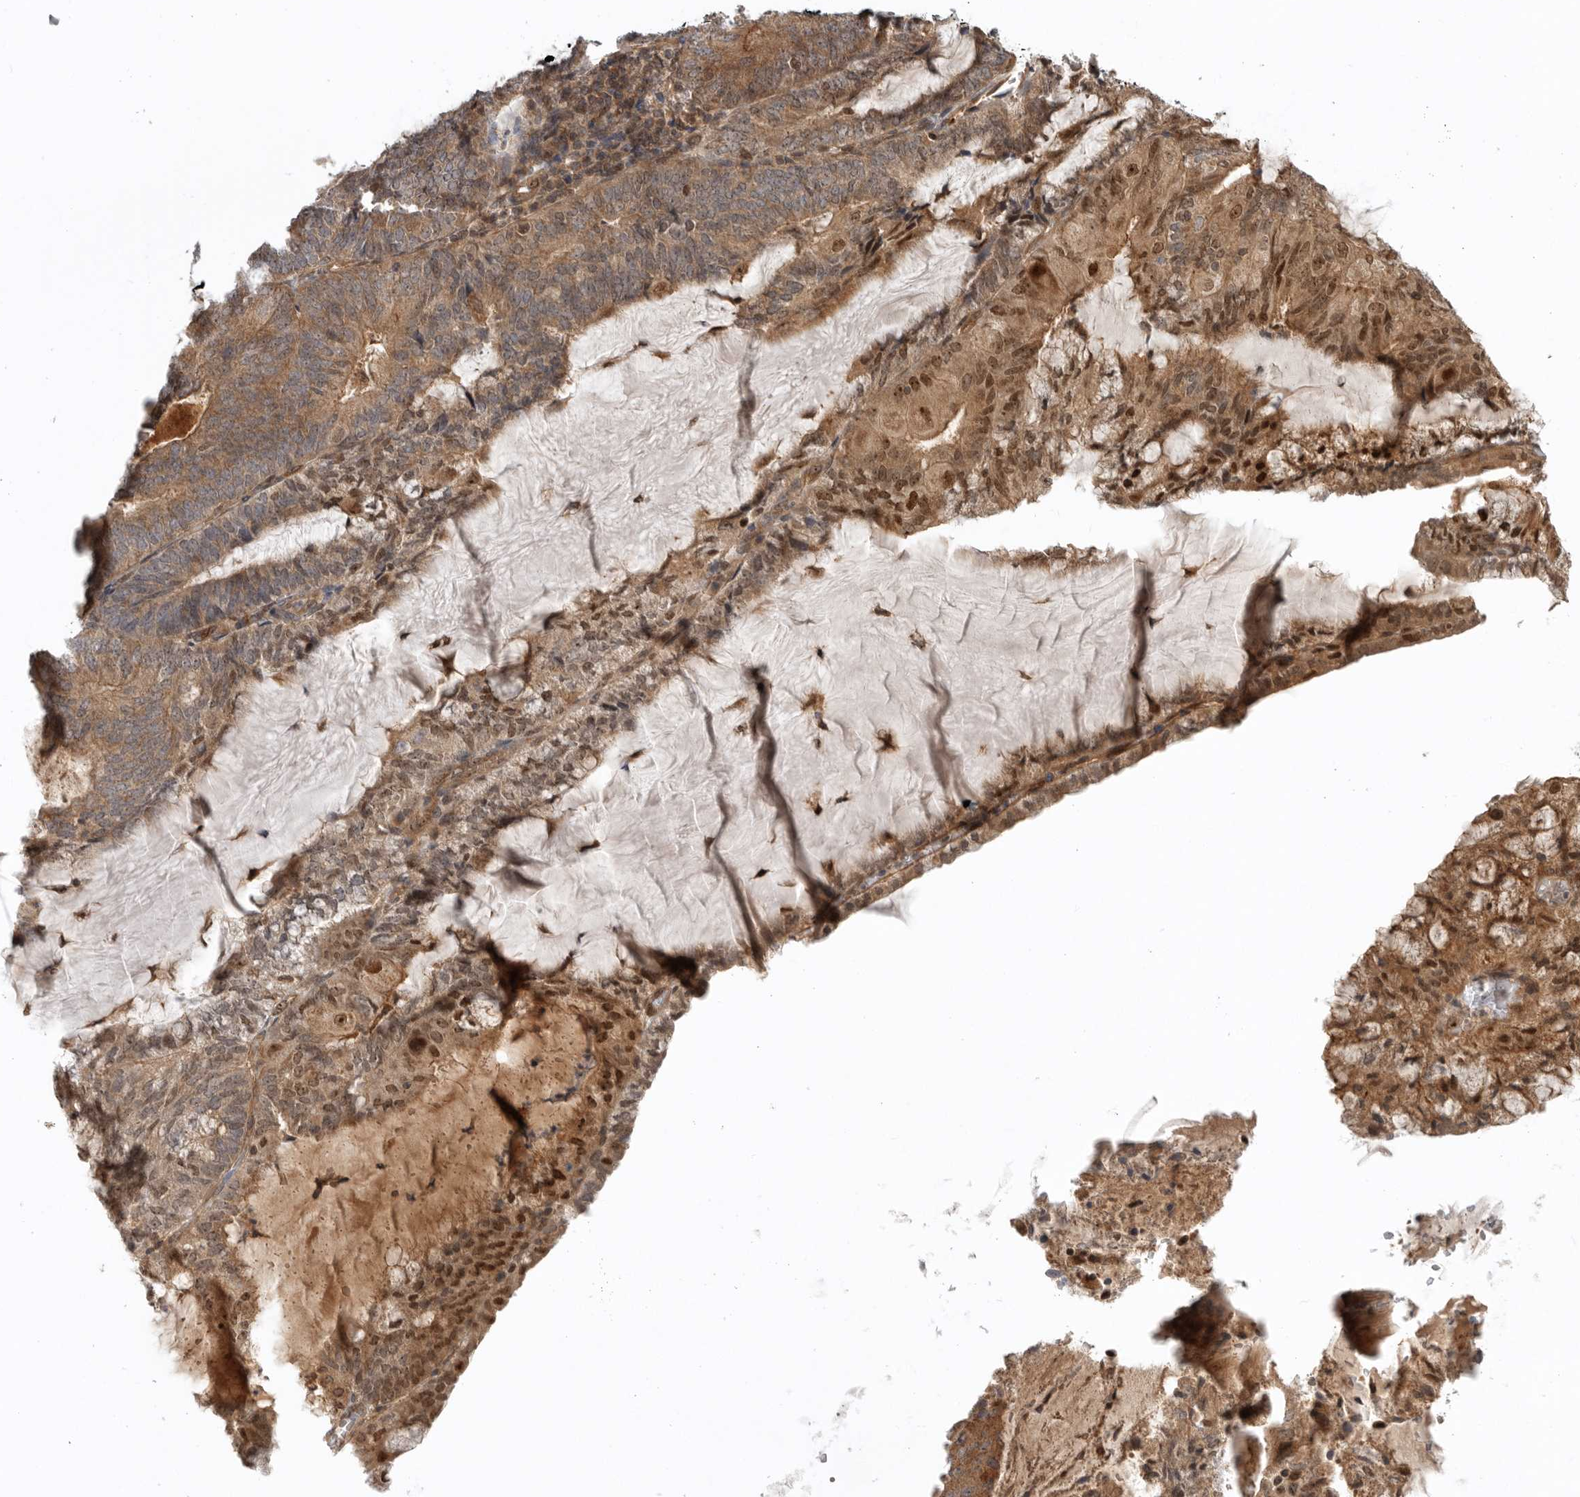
{"staining": {"intensity": "moderate", "quantity": ">75%", "location": "cytoplasmic/membranous,nuclear"}, "tissue": "endometrial cancer", "cell_type": "Tumor cells", "image_type": "cancer", "snomed": [{"axis": "morphology", "description": "Adenocarcinoma, NOS"}, {"axis": "topography", "description": "Endometrium"}], "caption": "Immunohistochemical staining of human endometrial cancer reveals moderate cytoplasmic/membranous and nuclear protein positivity in about >75% of tumor cells.", "gene": "DHDDS", "patient": {"sex": "female", "age": 81}}